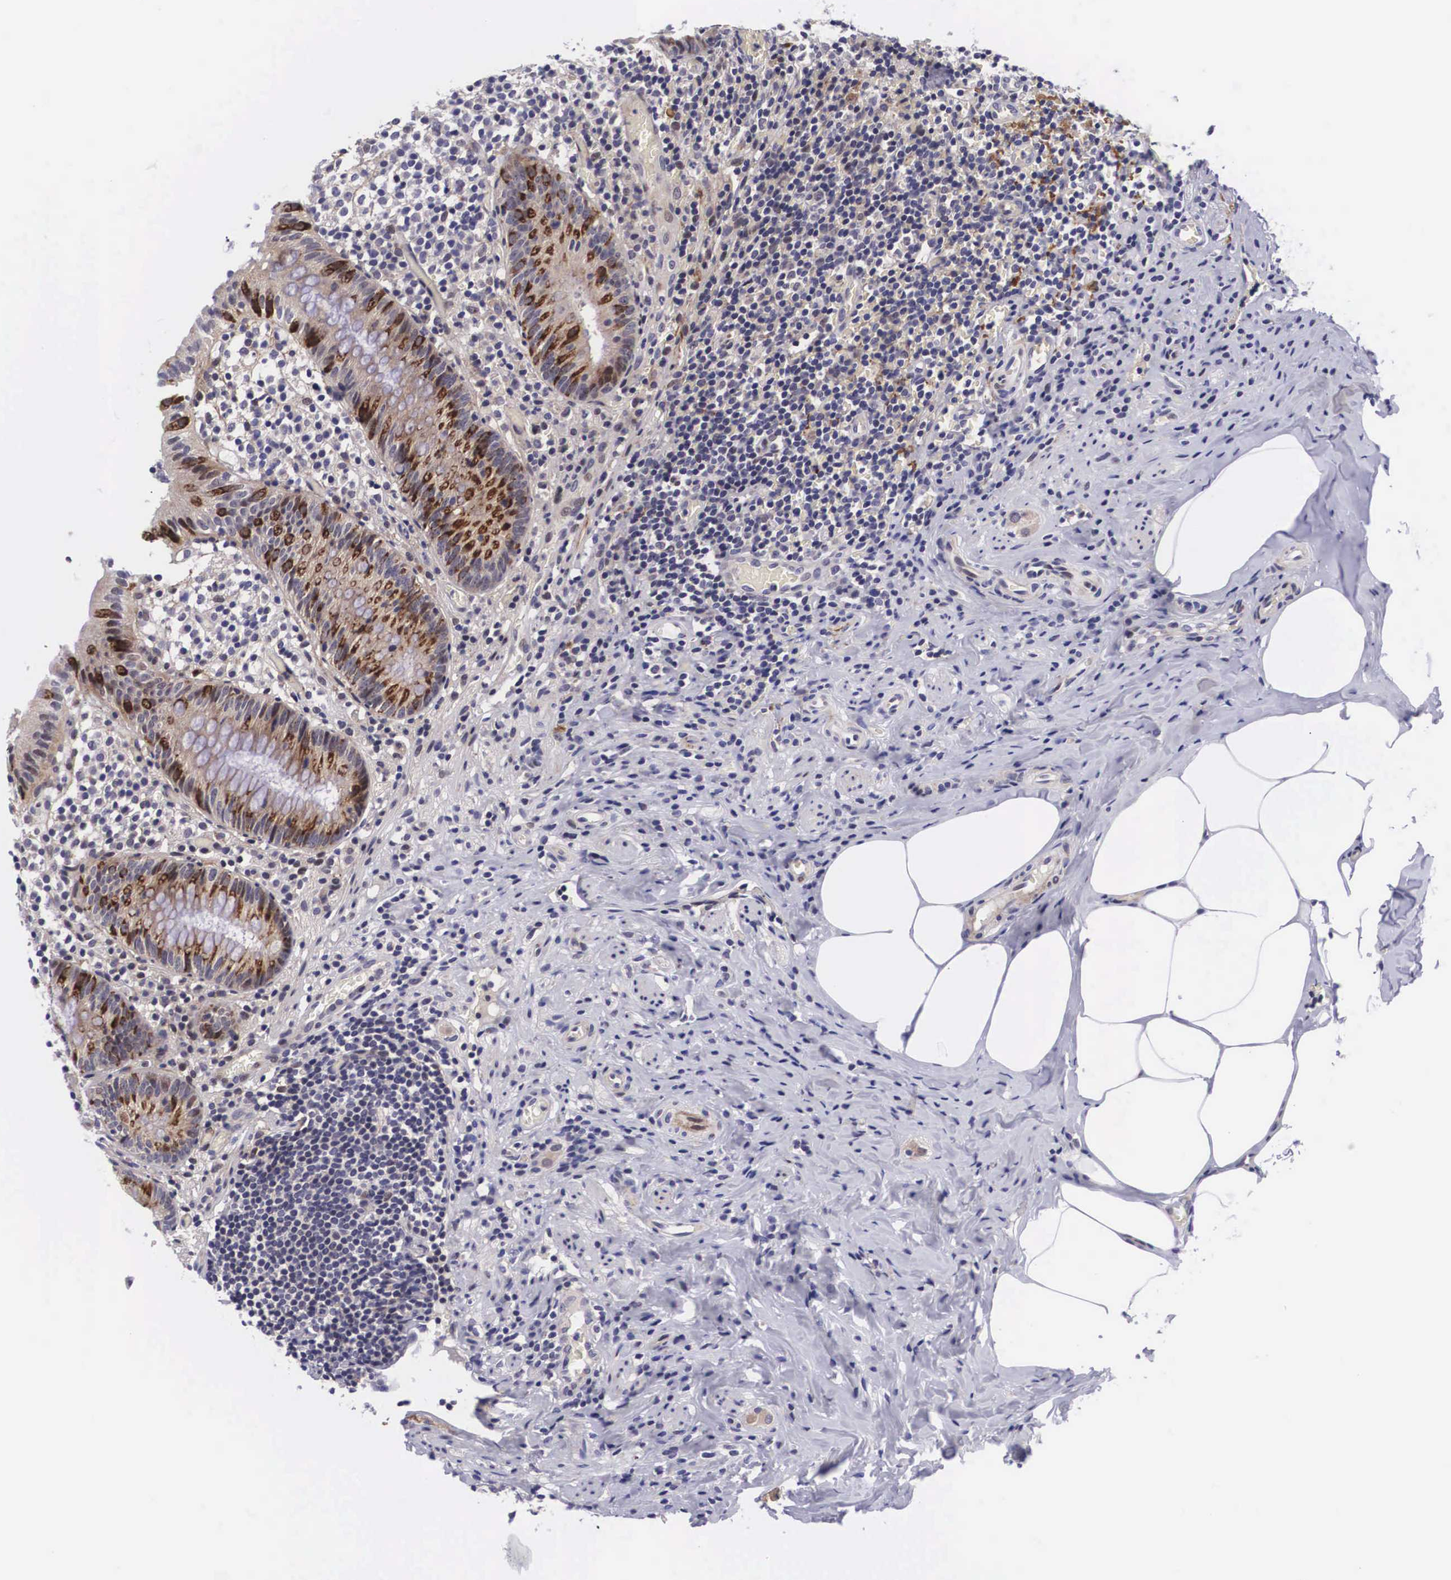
{"staining": {"intensity": "strong", "quantity": "25%-75%", "location": "cytoplasmic/membranous"}, "tissue": "appendix", "cell_type": "Glandular cells", "image_type": "normal", "snomed": [{"axis": "morphology", "description": "Normal tissue, NOS"}, {"axis": "topography", "description": "Appendix"}], "caption": "Brown immunohistochemical staining in normal human appendix demonstrates strong cytoplasmic/membranous staining in about 25%-75% of glandular cells.", "gene": "EMID1", "patient": {"sex": "male", "age": 25}}